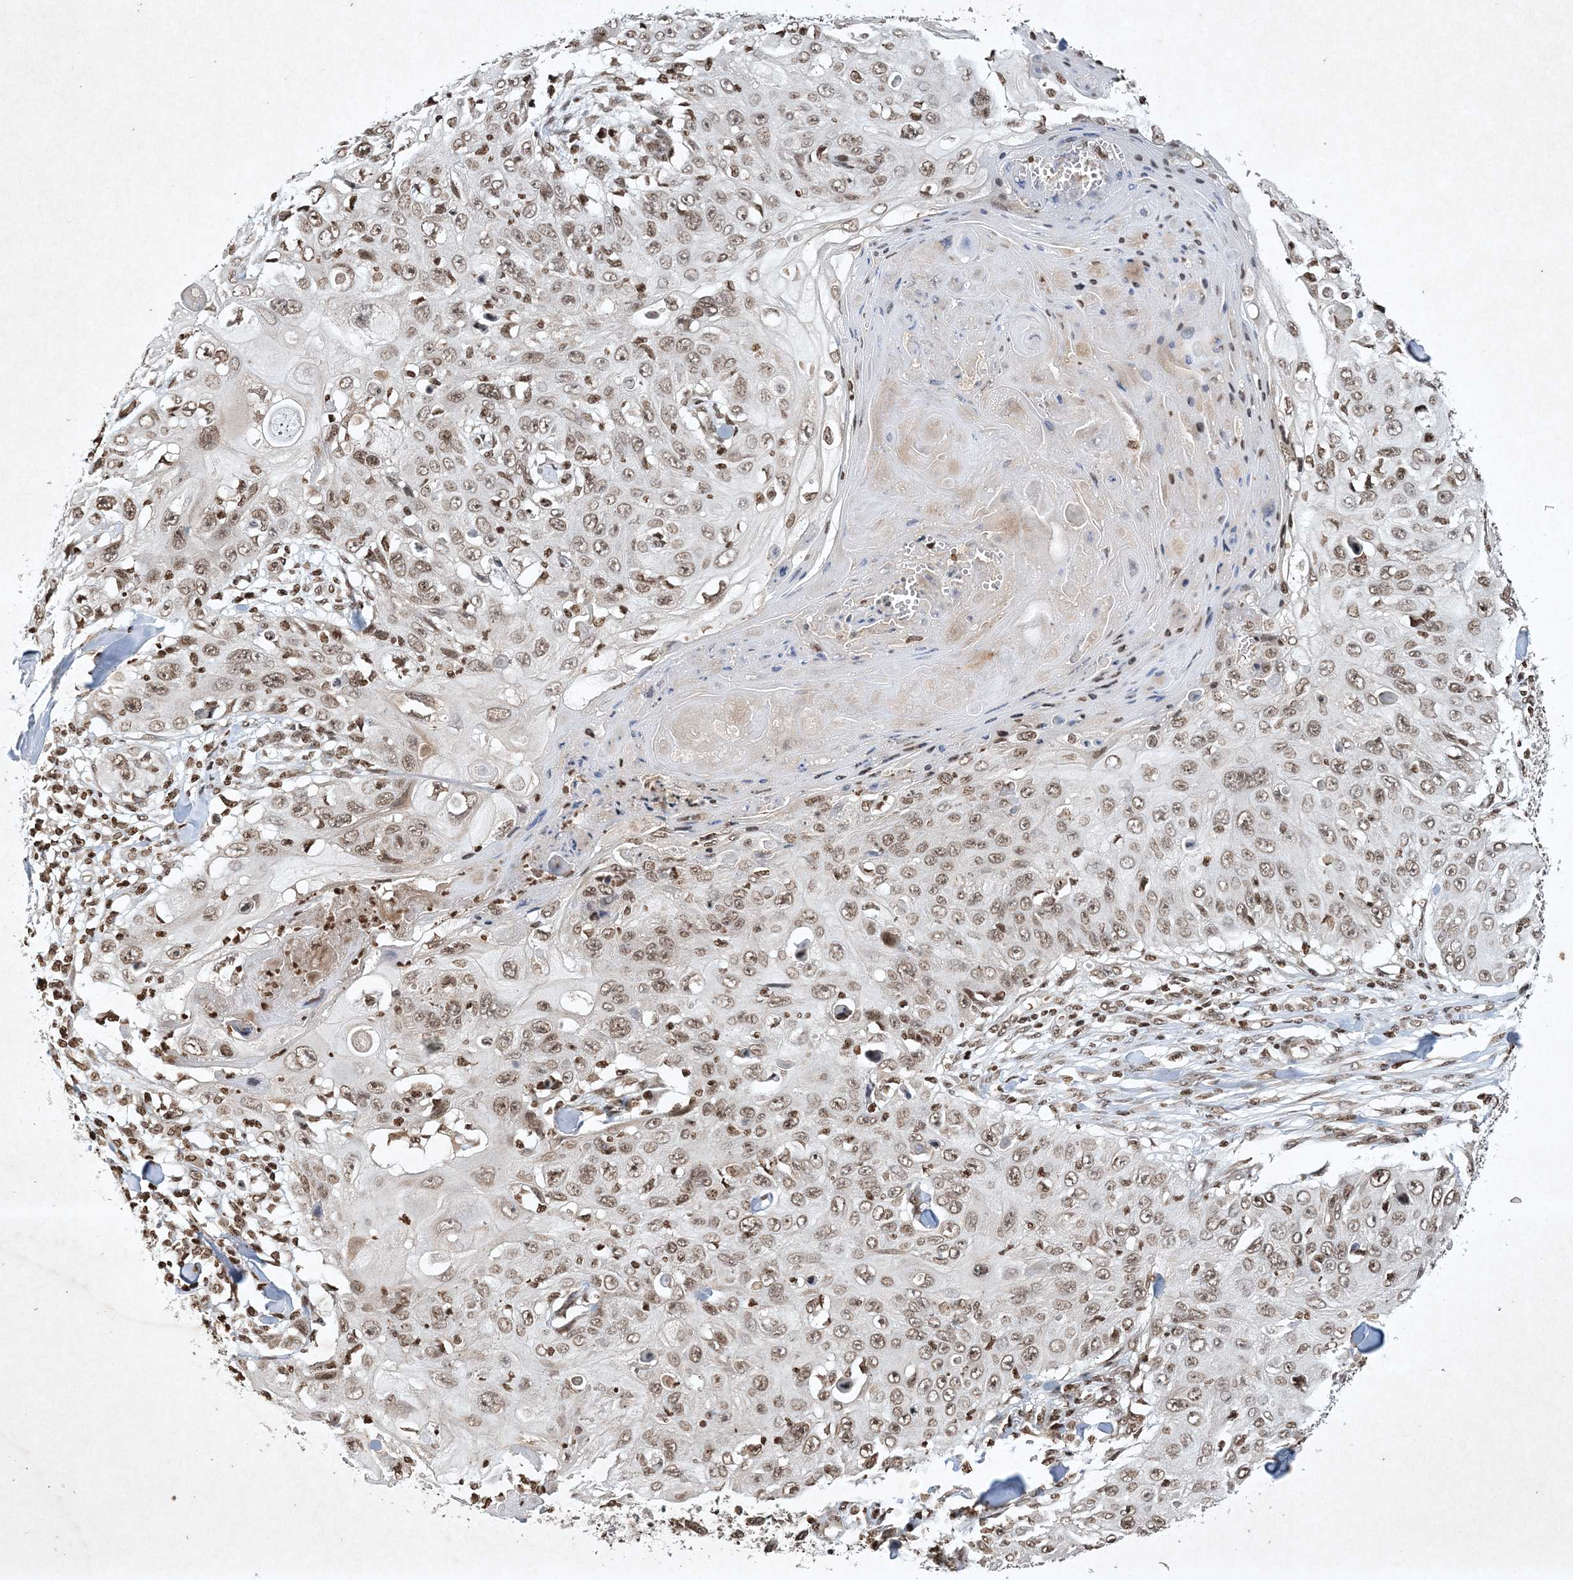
{"staining": {"intensity": "weak", "quantity": ">75%", "location": "nuclear"}, "tissue": "skin cancer", "cell_type": "Tumor cells", "image_type": "cancer", "snomed": [{"axis": "morphology", "description": "Squamous cell carcinoma, NOS"}, {"axis": "topography", "description": "Skin"}], "caption": "High-power microscopy captured an immunohistochemistry photomicrograph of skin cancer, revealing weak nuclear positivity in about >75% of tumor cells.", "gene": "NEDD9", "patient": {"sex": "male", "age": 86}}